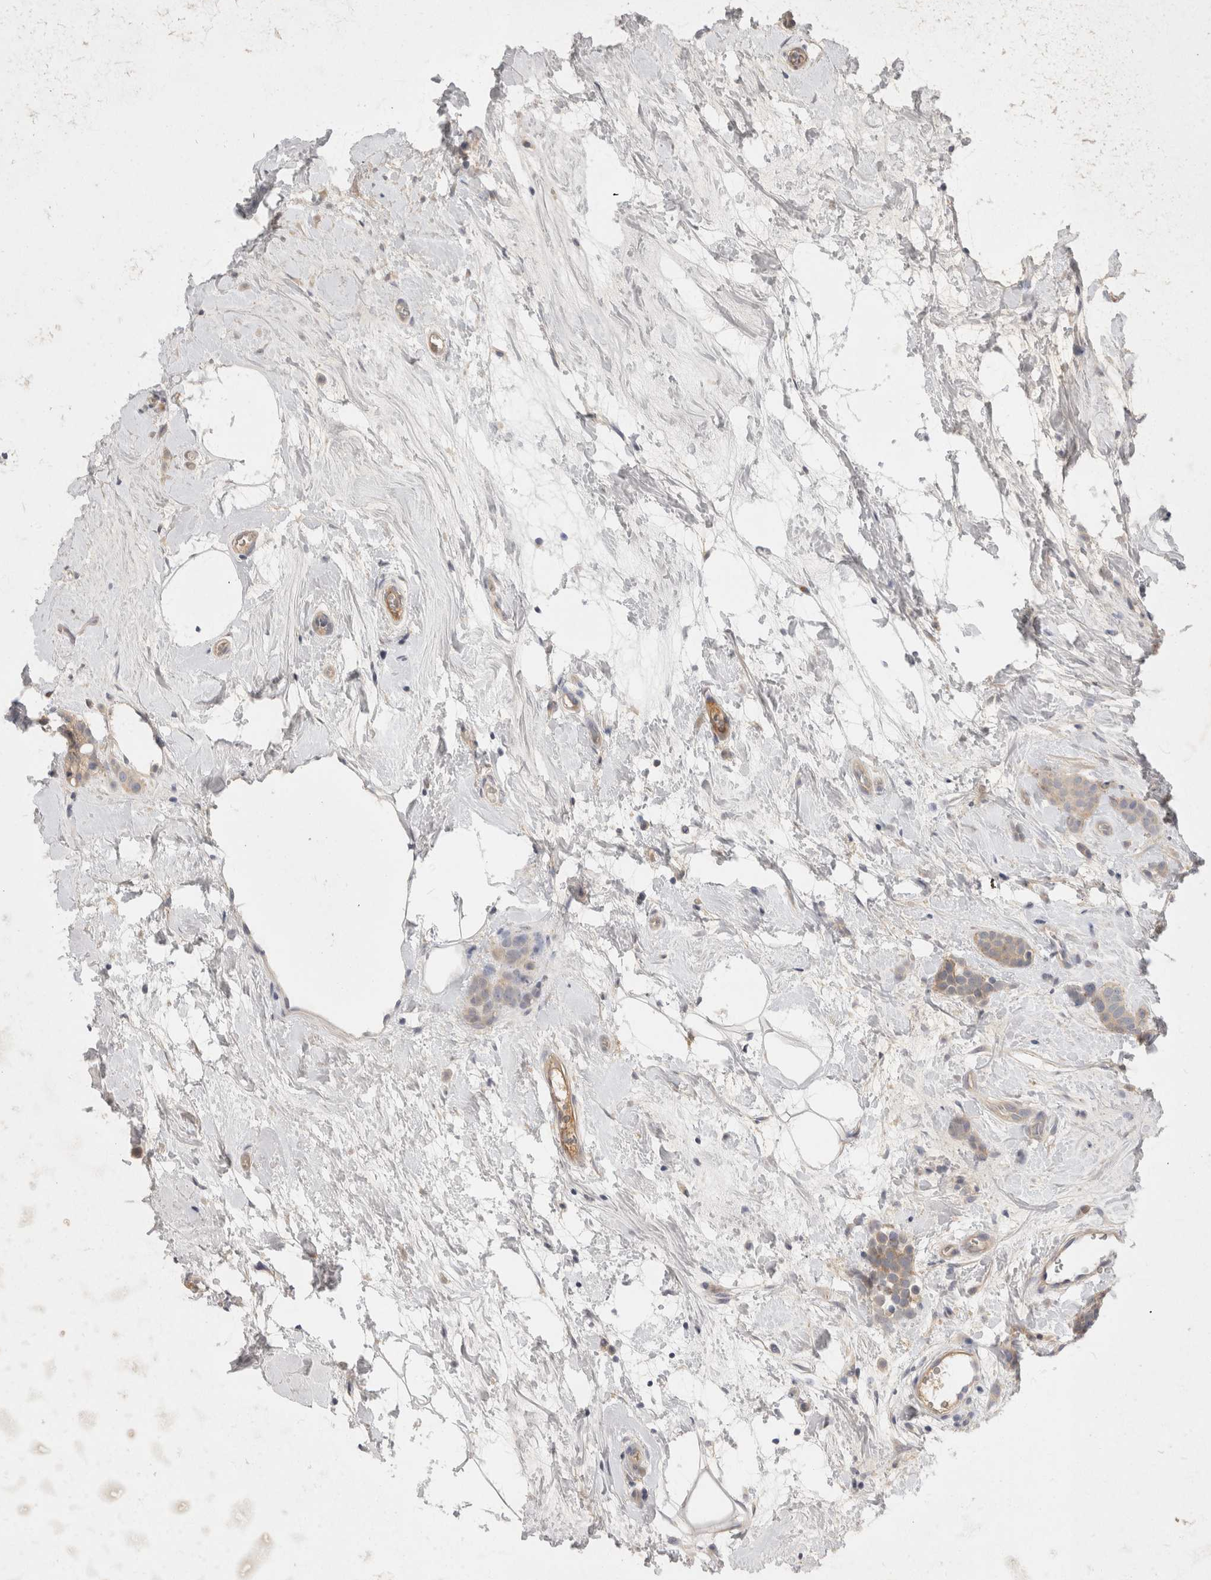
{"staining": {"intensity": "weak", "quantity": "<25%", "location": "cytoplasmic/membranous"}, "tissue": "breast cancer", "cell_type": "Tumor cells", "image_type": "cancer", "snomed": [{"axis": "morphology", "description": "Lobular carcinoma, in situ"}, {"axis": "morphology", "description": "Lobular carcinoma"}, {"axis": "topography", "description": "Breast"}], "caption": "The histopathology image displays no significant staining in tumor cells of lobular carcinoma in situ (breast).", "gene": "TOM1L2", "patient": {"sex": "female", "age": 41}}